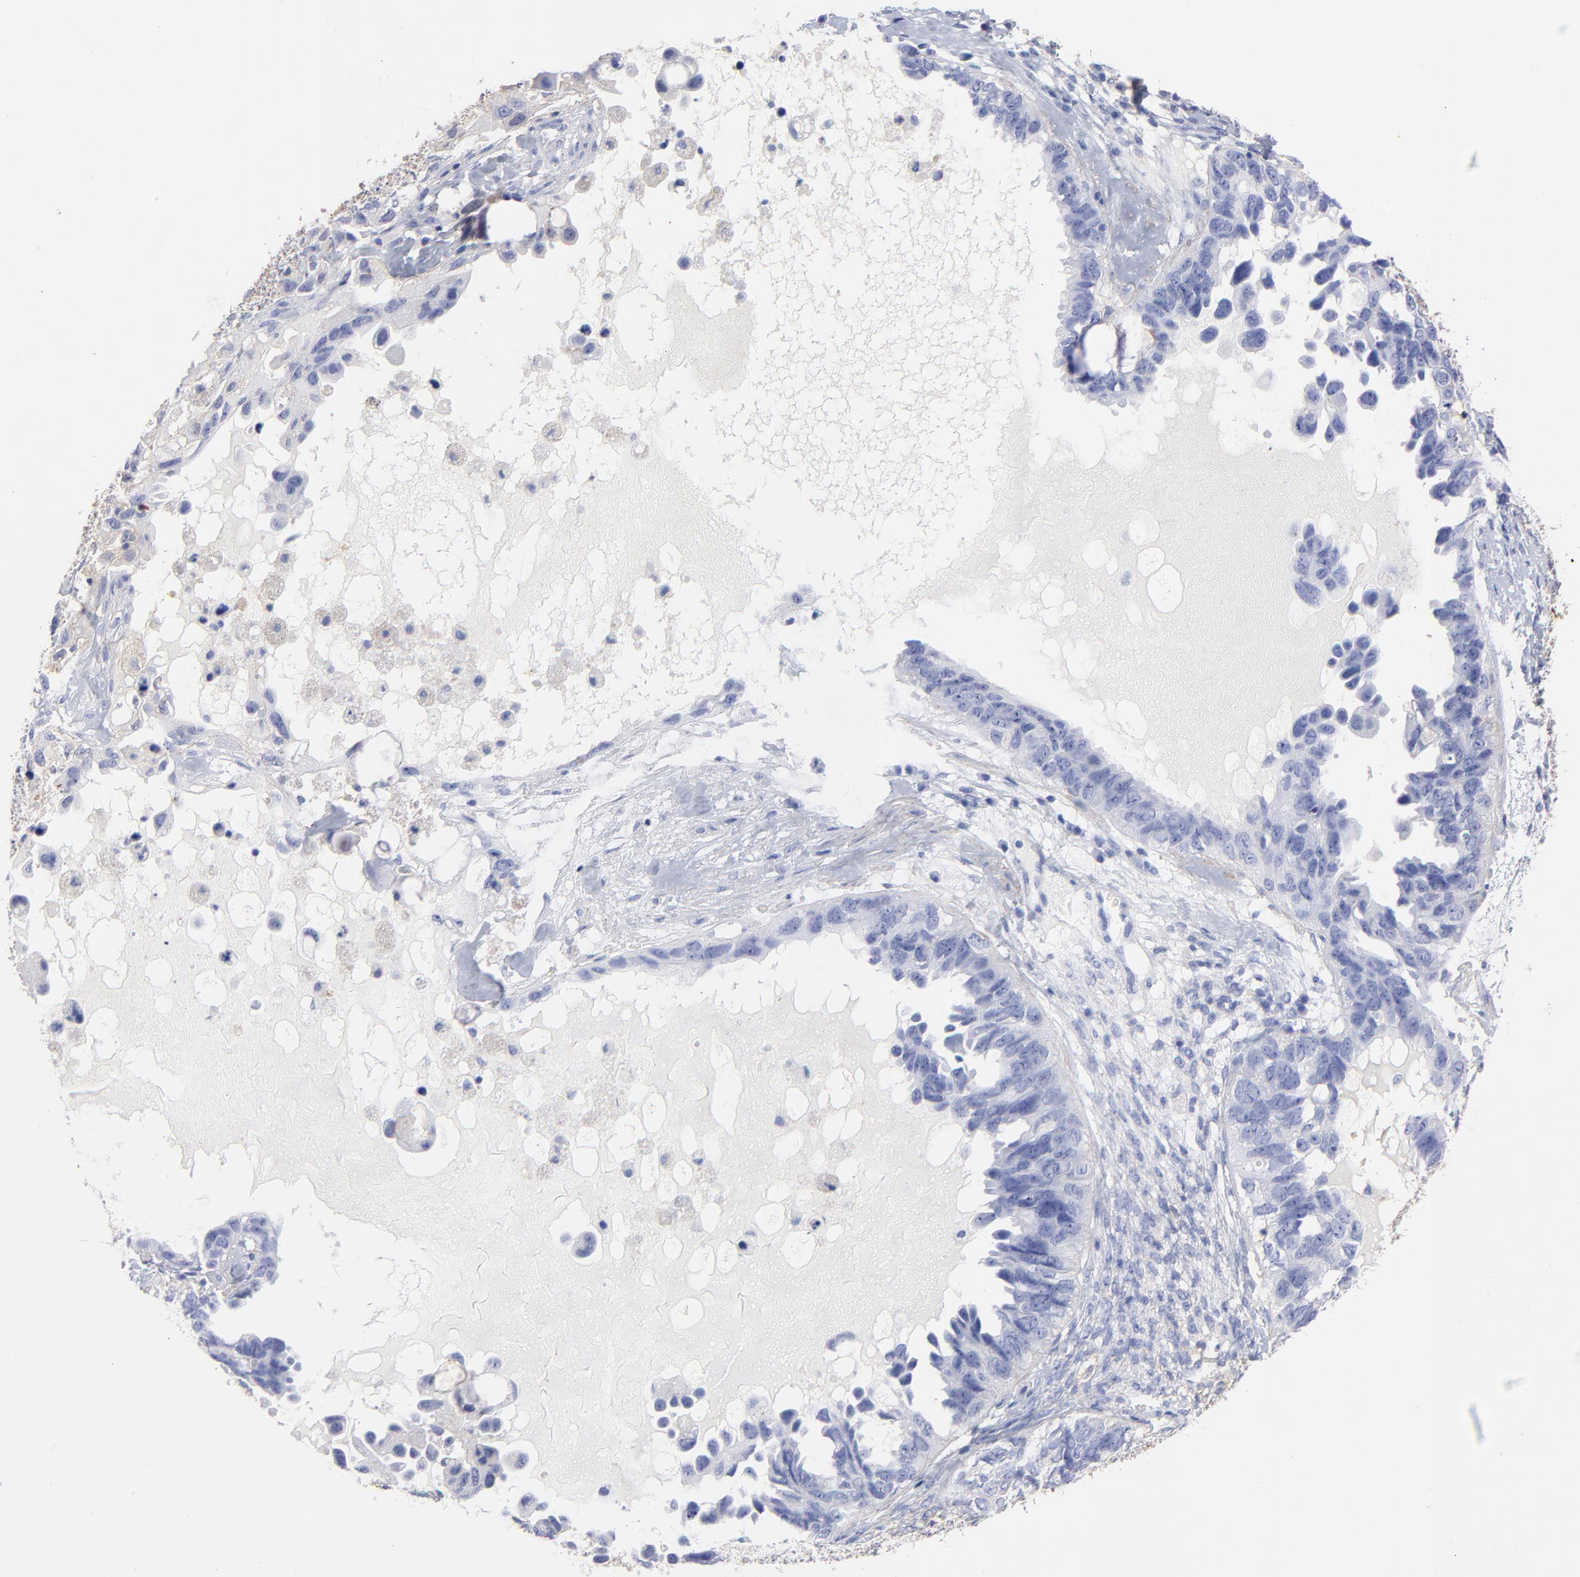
{"staining": {"intensity": "negative", "quantity": "none", "location": "none"}, "tissue": "ovarian cancer", "cell_type": "Tumor cells", "image_type": "cancer", "snomed": [{"axis": "morphology", "description": "Cystadenocarcinoma, serous, NOS"}, {"axis": "topography", "description": "Ovary"}], "caption": "A histopathology image of human ovarian cancer (serous cystadenocarcinoma) is negative for staining in tumor cells.", "gene": "ASL", "patient": {"sex": "female", "age": 82}}